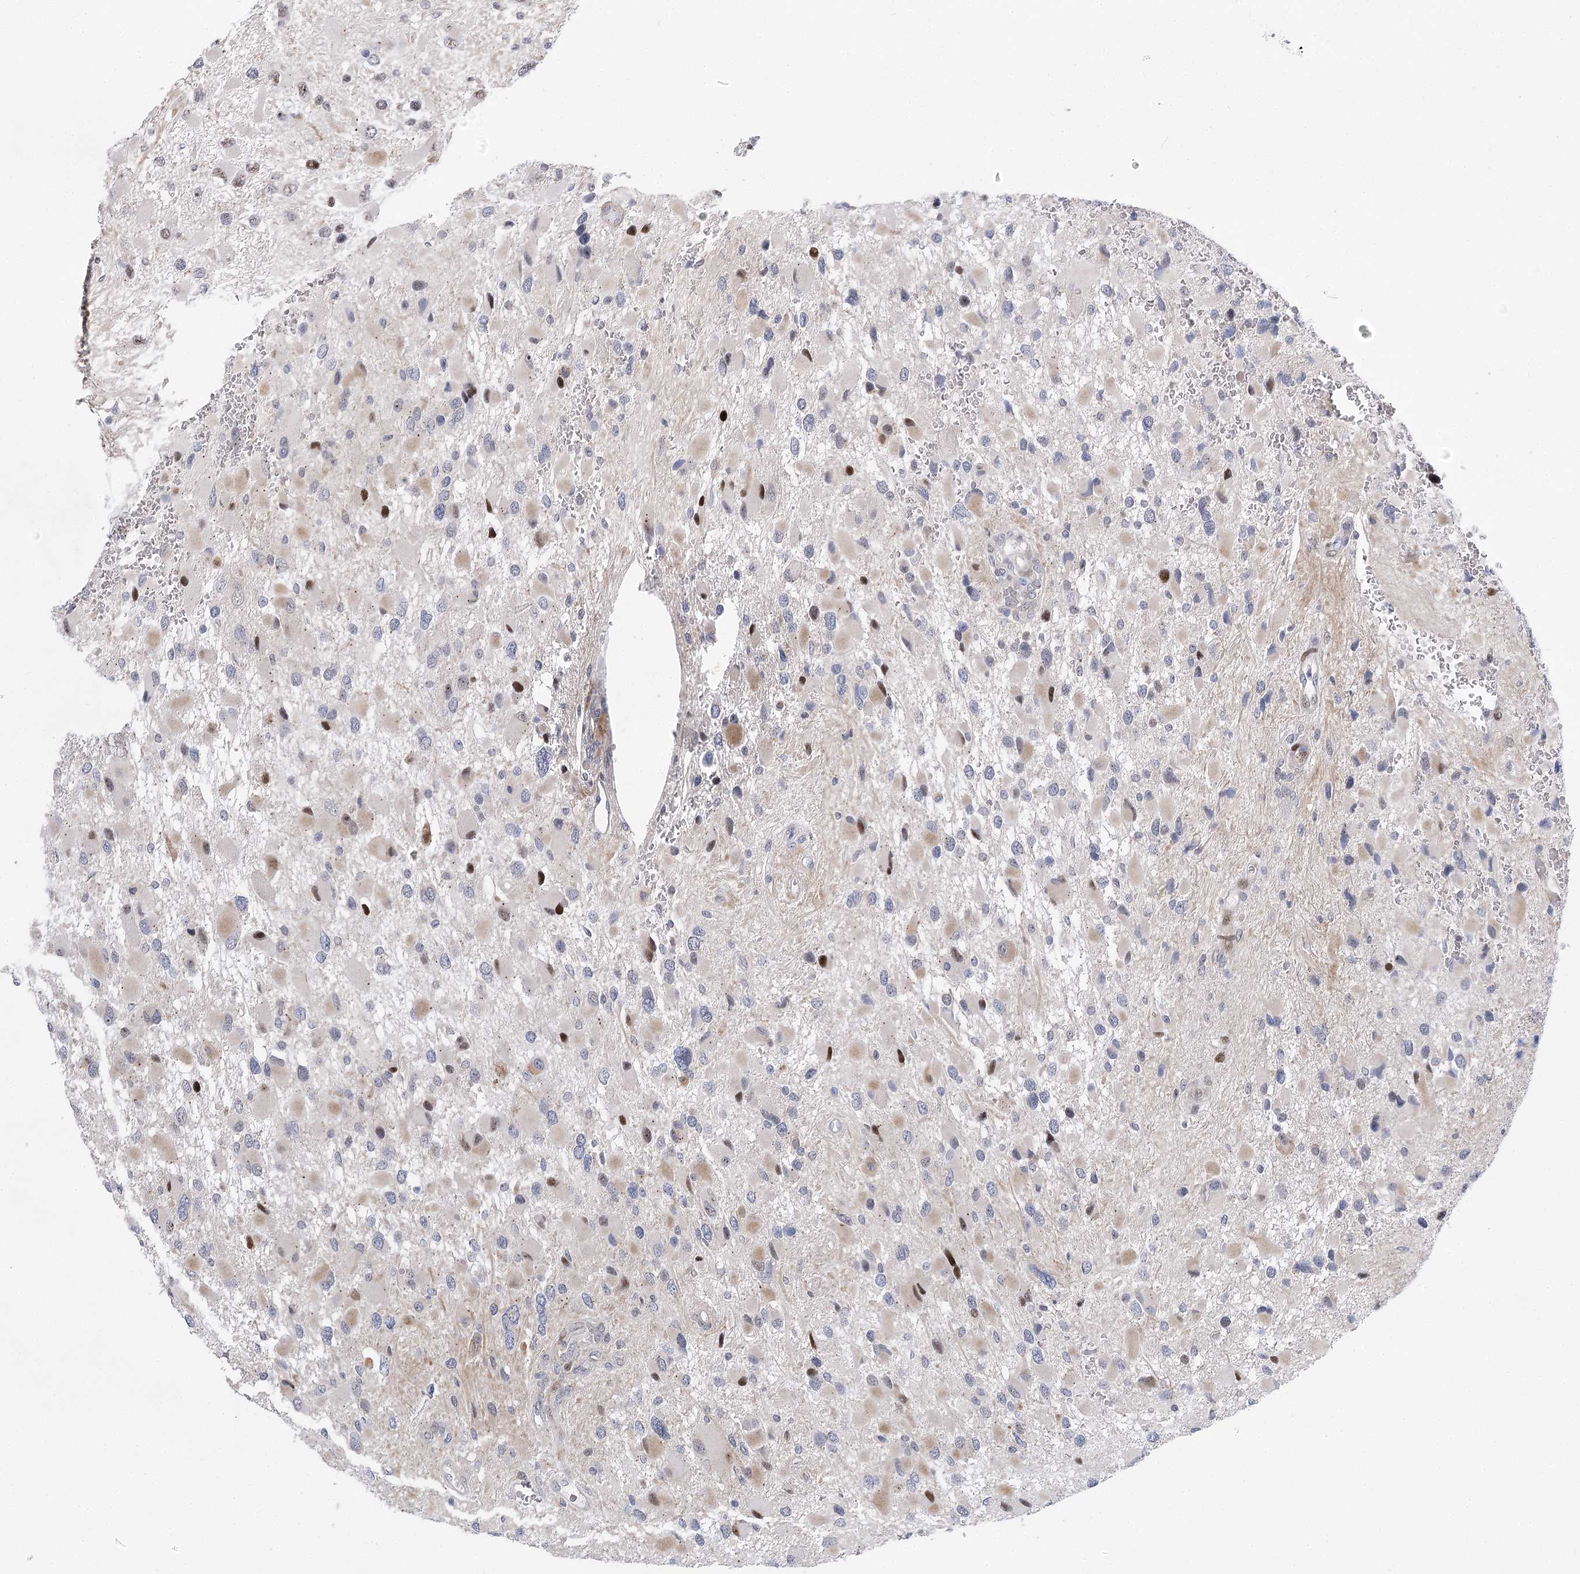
{"staining": {"intensity": "weak", "quantity": "<25%", "location": "nuclear"}, "tissue": "glioma", "cell_type": "Tumor cells", "image_type": "cancer", "snomed": [{"axis": "morphology", "description": "Glioma, malignant, High grade"}, {"axis": "topography", "description": "Brain"}], "caption": "This histopathology image is of glioma stained with IHC to label a protein in brown with the nuclei are counter-stained blue. There is no expression in tumor cells.", "gene": "CAMTA1", "patient": {"sex": "male", "age": 53}}